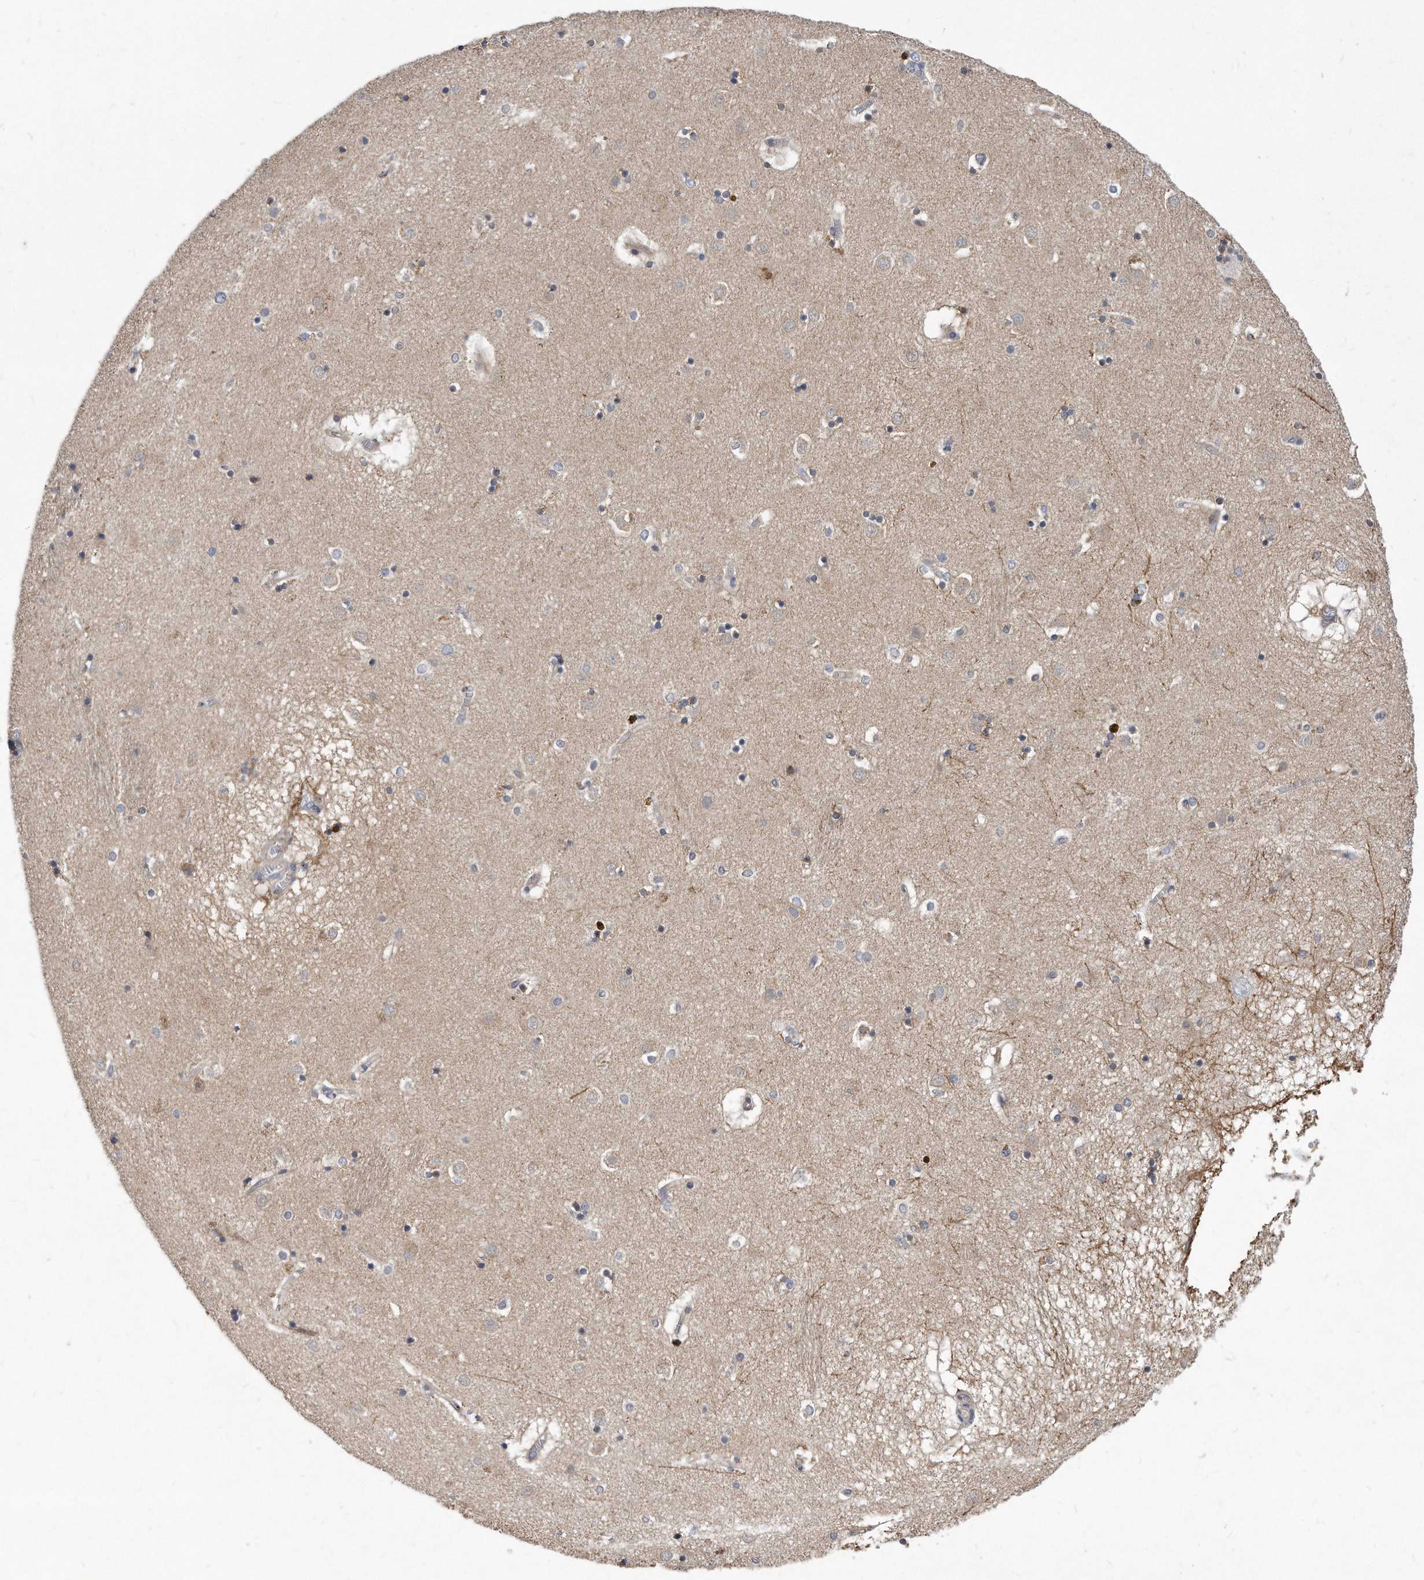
{"staining": {"intensity": "negative", "quantity": "none", "location": "none"}, "tissue": "caudate", "cell_type": "Glial cells", "image_type": "normal", "snomed": [{"axis": "morphology", "description": "Normal tissue, NOS"}, {"axis": "topography", "description": "Lateral ventricle wall"}], "caption": "A histopathology image of caudate stained for a protein reveals no brown staining in glial cells. Nuclei are stained in blue.", "gene": "ATG5", "patient": {"sex": "male", "age": 70}}